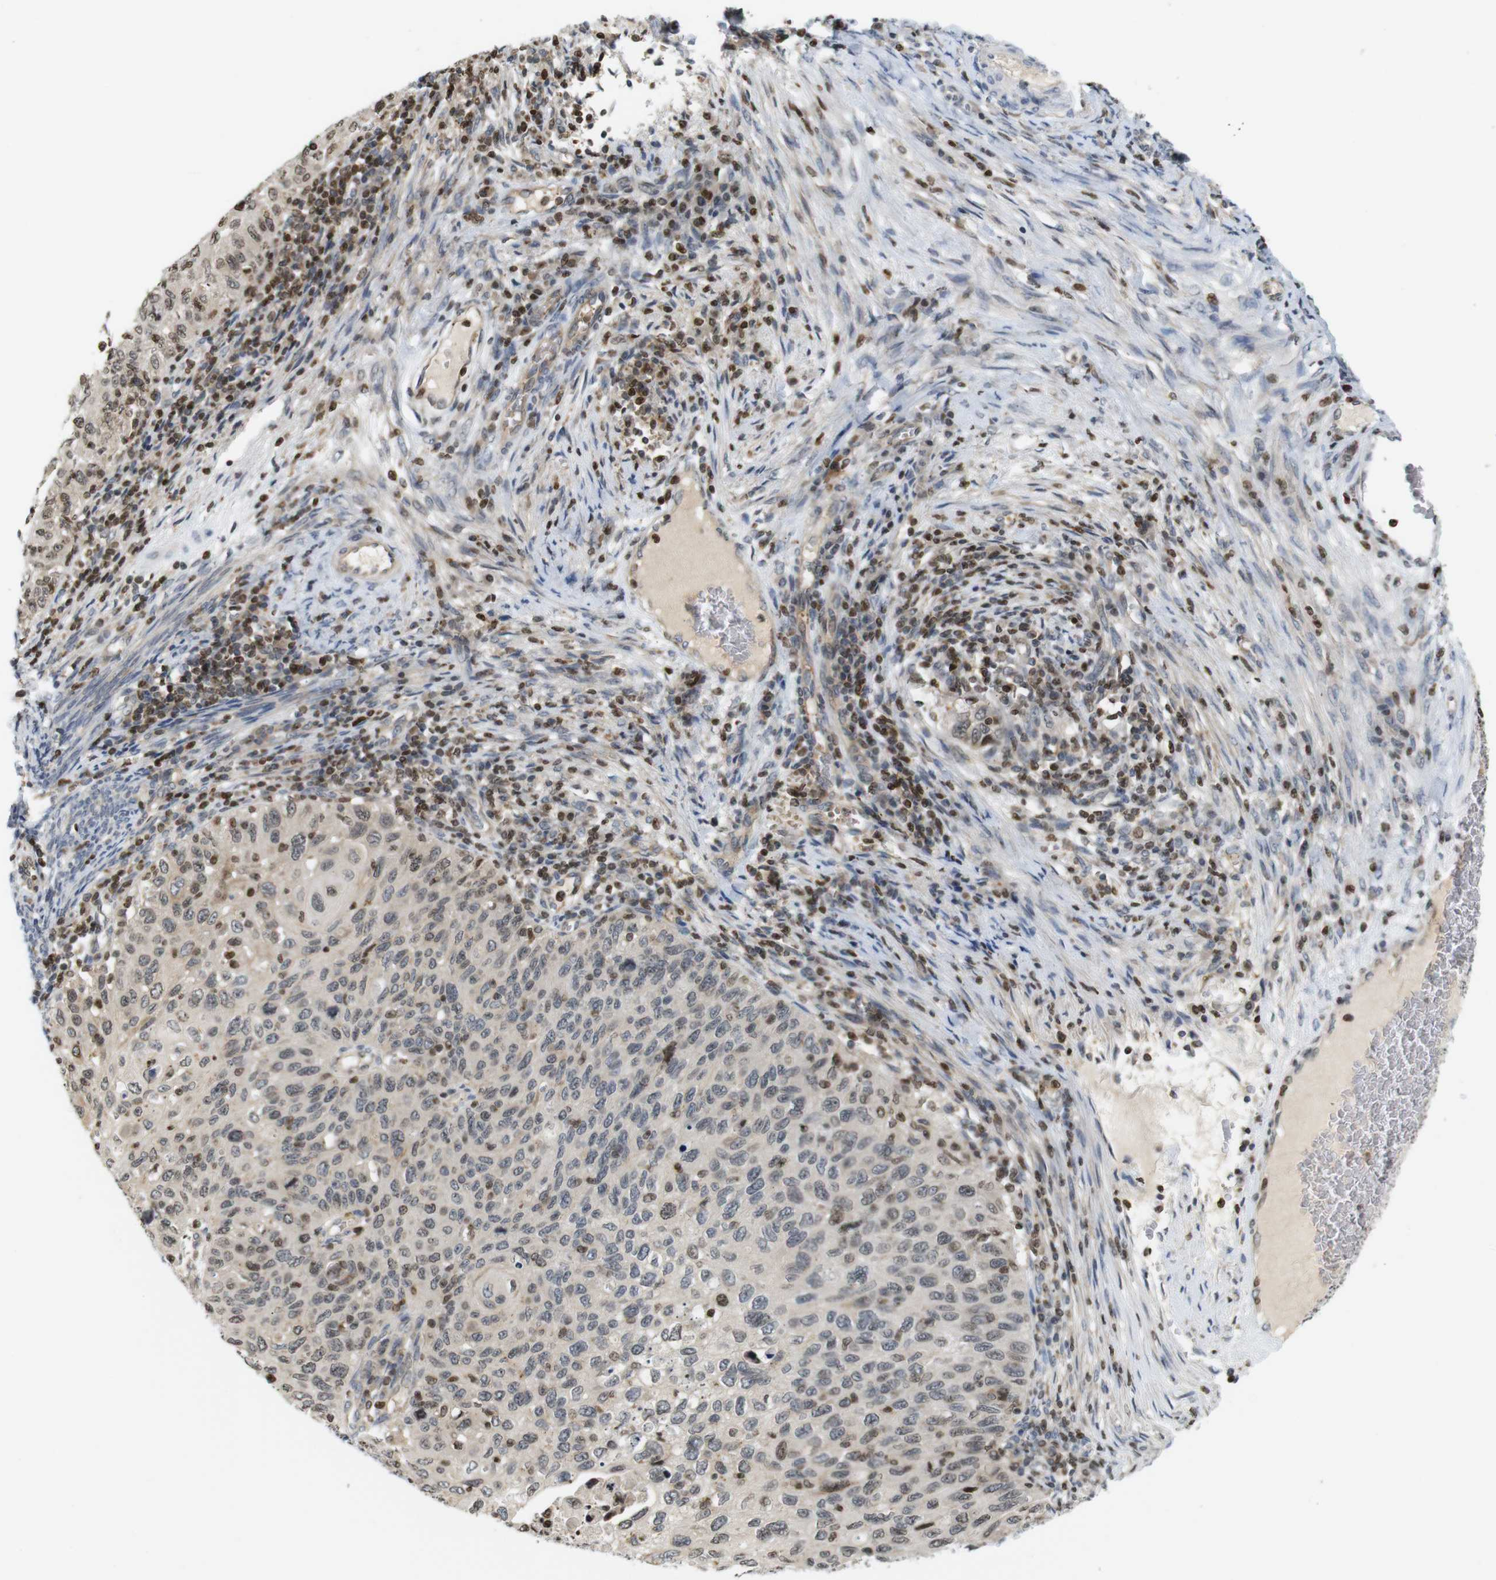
{"staining": {"intensity": "moderate", "quantity": "<25%", "location": "cytoplasmic/membranous,nuclear"}, "tissue": "cervical cancer", "cell_type": "Tumor cells", "image_type": "cancer", "snomed": [{"axis": "morphology", "description": "Squamous cell carcinoma, NOS"}, {"axis": "topography", "description": "Cervix"}], "caption": "Cervical cancer stained with DAB (3,3'-diaminobenzidine) immunohistochemistry displays low levels of moderate cytoplasmic/membranous and nuclear expression in about <25% of tumor cells. The protein is shown in brown color, while the nuclei are stained blue.", "gene": "MBD1", "patient": {"sex": "female", "age": 70}}